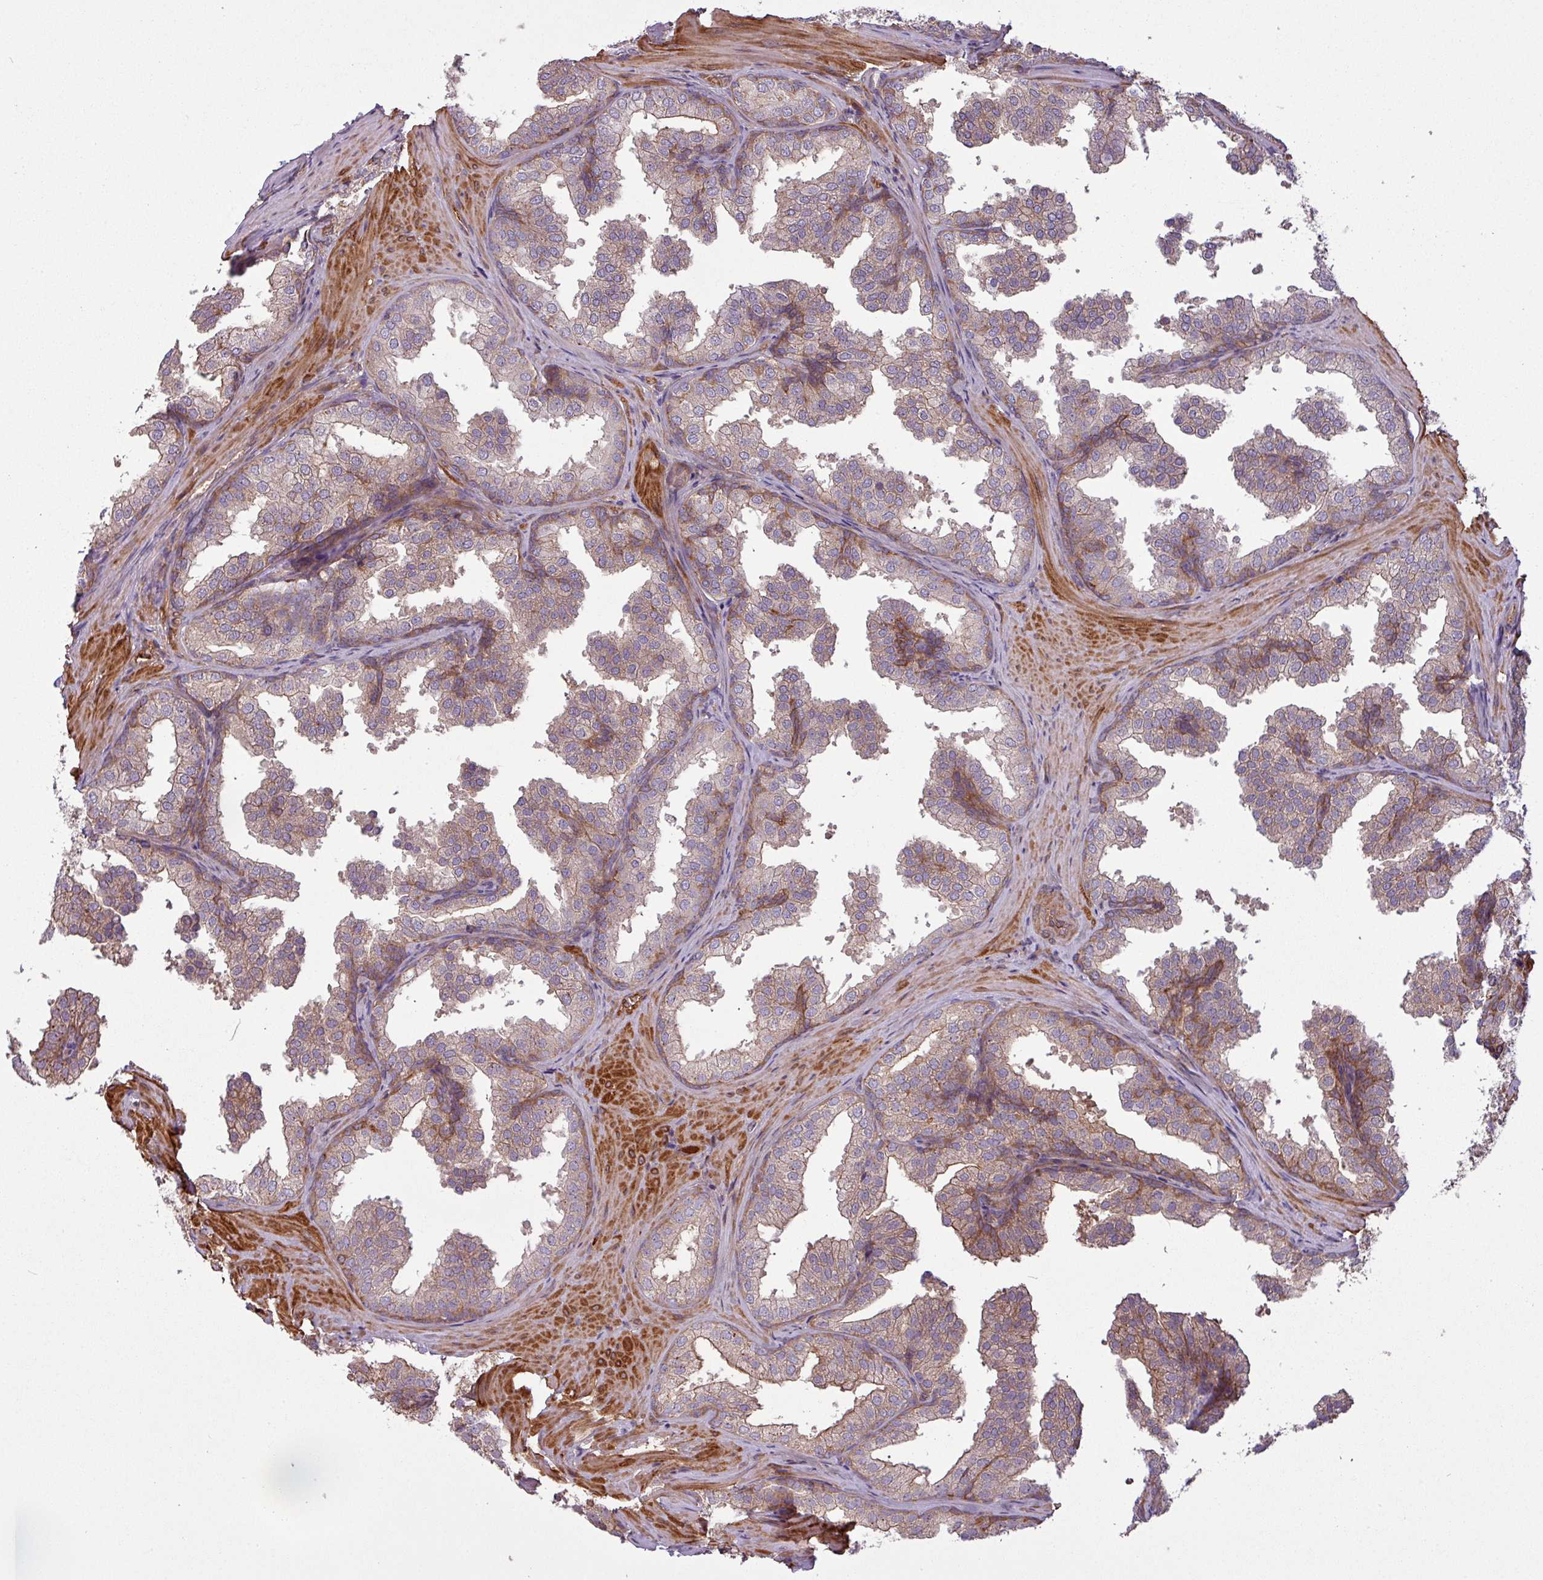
{"staining": {"intensity": "weak", "quantity": "25%-75%", "location": "cytoplasmic/membranous"}, "tissue": "prostate", "cell_type": "Glandular cells", "image_type": "normal", "snomed": [{"axis": "morphology", "description": "Normal tissue, NOS"}, {"axis": "topography", "description": "Prostate"}], "caption": "Prostate stained with DAB (3,3'-diaminobenzidine) immunohistochemistry (IHC) demonstrates low levels of weak cytoplasmic/membranous staining in approximately 25%-75% of glandular cells. (DAB (3,3'-diaminobenzidine) = brown stain, brightfield microscopy at high magnification).", "gene": "SNRNP25", "patient": {"sex": "male", "age": 37}}